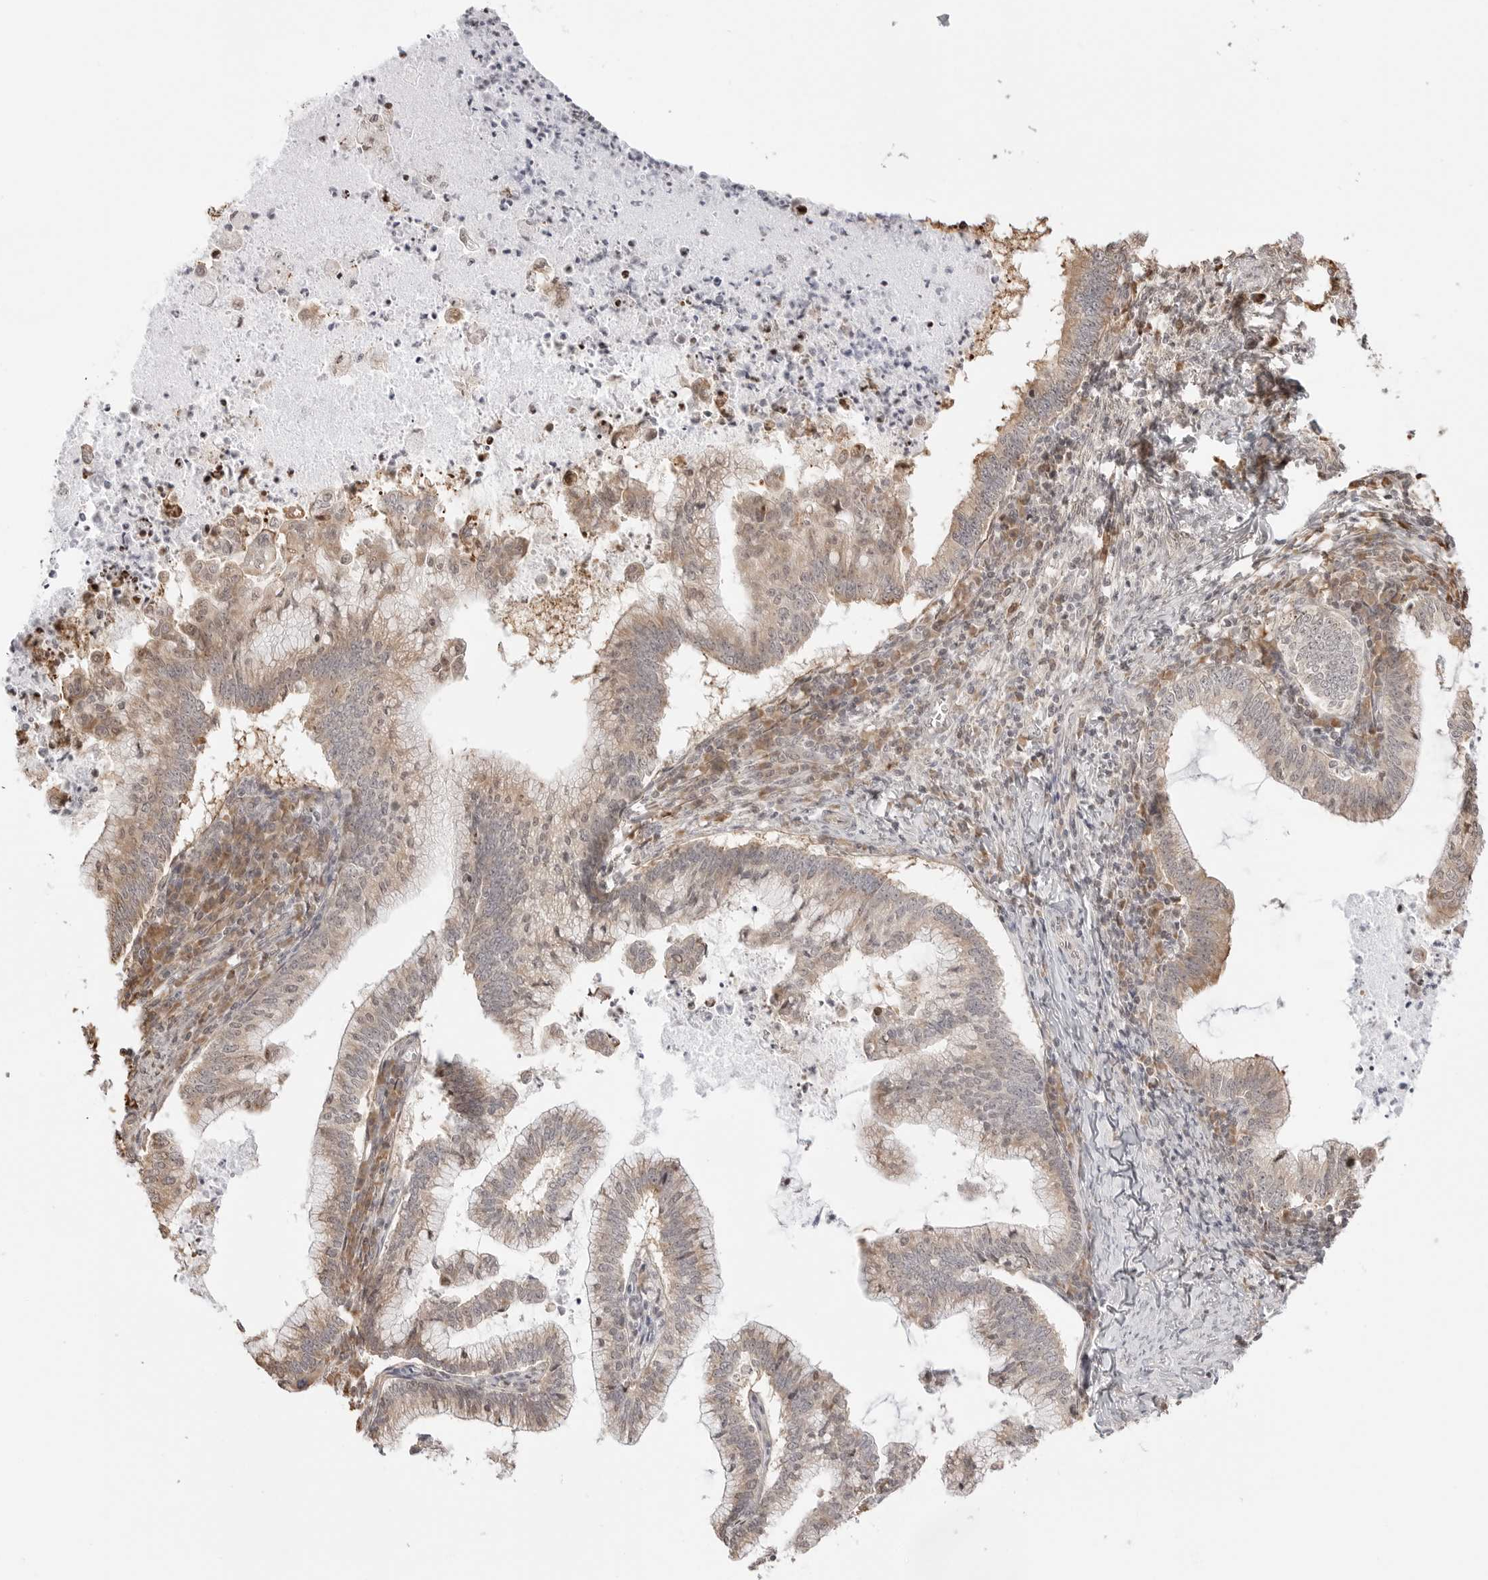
{"staining": {"intensity": "weak", "quantity": "<25%", "location": "cytoplasmic/membranous,nuclear"}, "tissue": "cervical cancer", "cell_type": "Tumor cells", "image_type": "cancer", "snomed": [{"axis": "morphology", "description": "Adenocarcinoma, NOS"}, {"axis": "topography", "description": "Cervix"}], "caption": "The micrograph demonstrates no significant positivity in tumor cells of cervical cancer (adenocarcinoma). (Immunohistochemistry (ihc), brightfield microscopy, high magnification).", "gene": "FKBP14", "patient": {"sex": "female", "age": 36}}